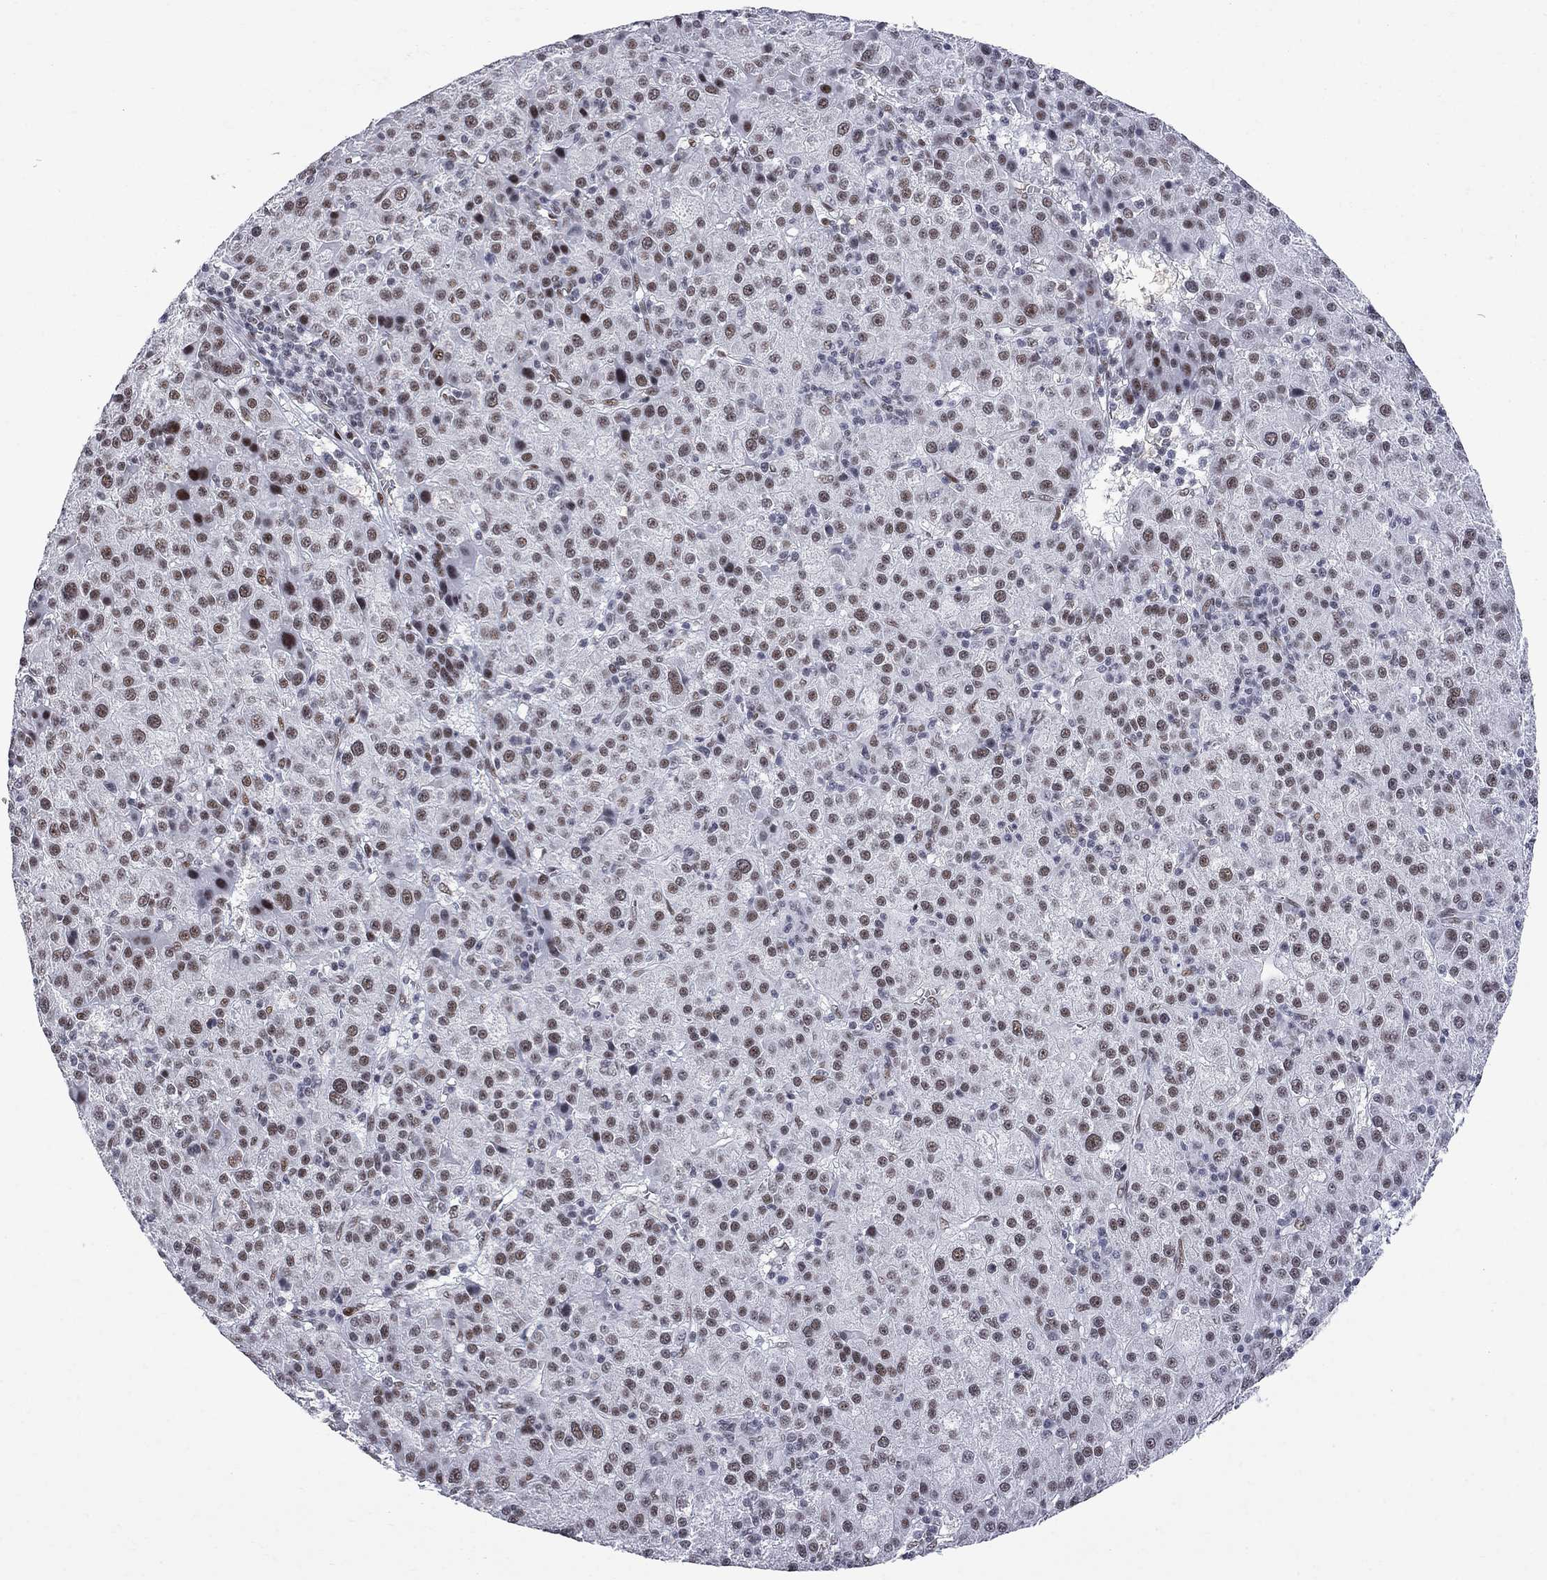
{"staining": {"intensity": "moderate", "quantity": "<25%", "location": "nuclear"}, "tissue": "liver cancer", "cell_type": "Tumor cells", "image_type": "cancer", "snomed": [{"axis": "morphology", "description": "Carcinoma, Hepatocellular, NOS"}, {"axis": "topography", "description": "Liver"}], "caption": "Brown immunohistochemical staining in hepatocellular carcinoma (liver) reveals moderate nuclear expression in about <25% of tumor cells.", "gene": "ZBTB47", "patient": {"sex": "female", "age": 60}}